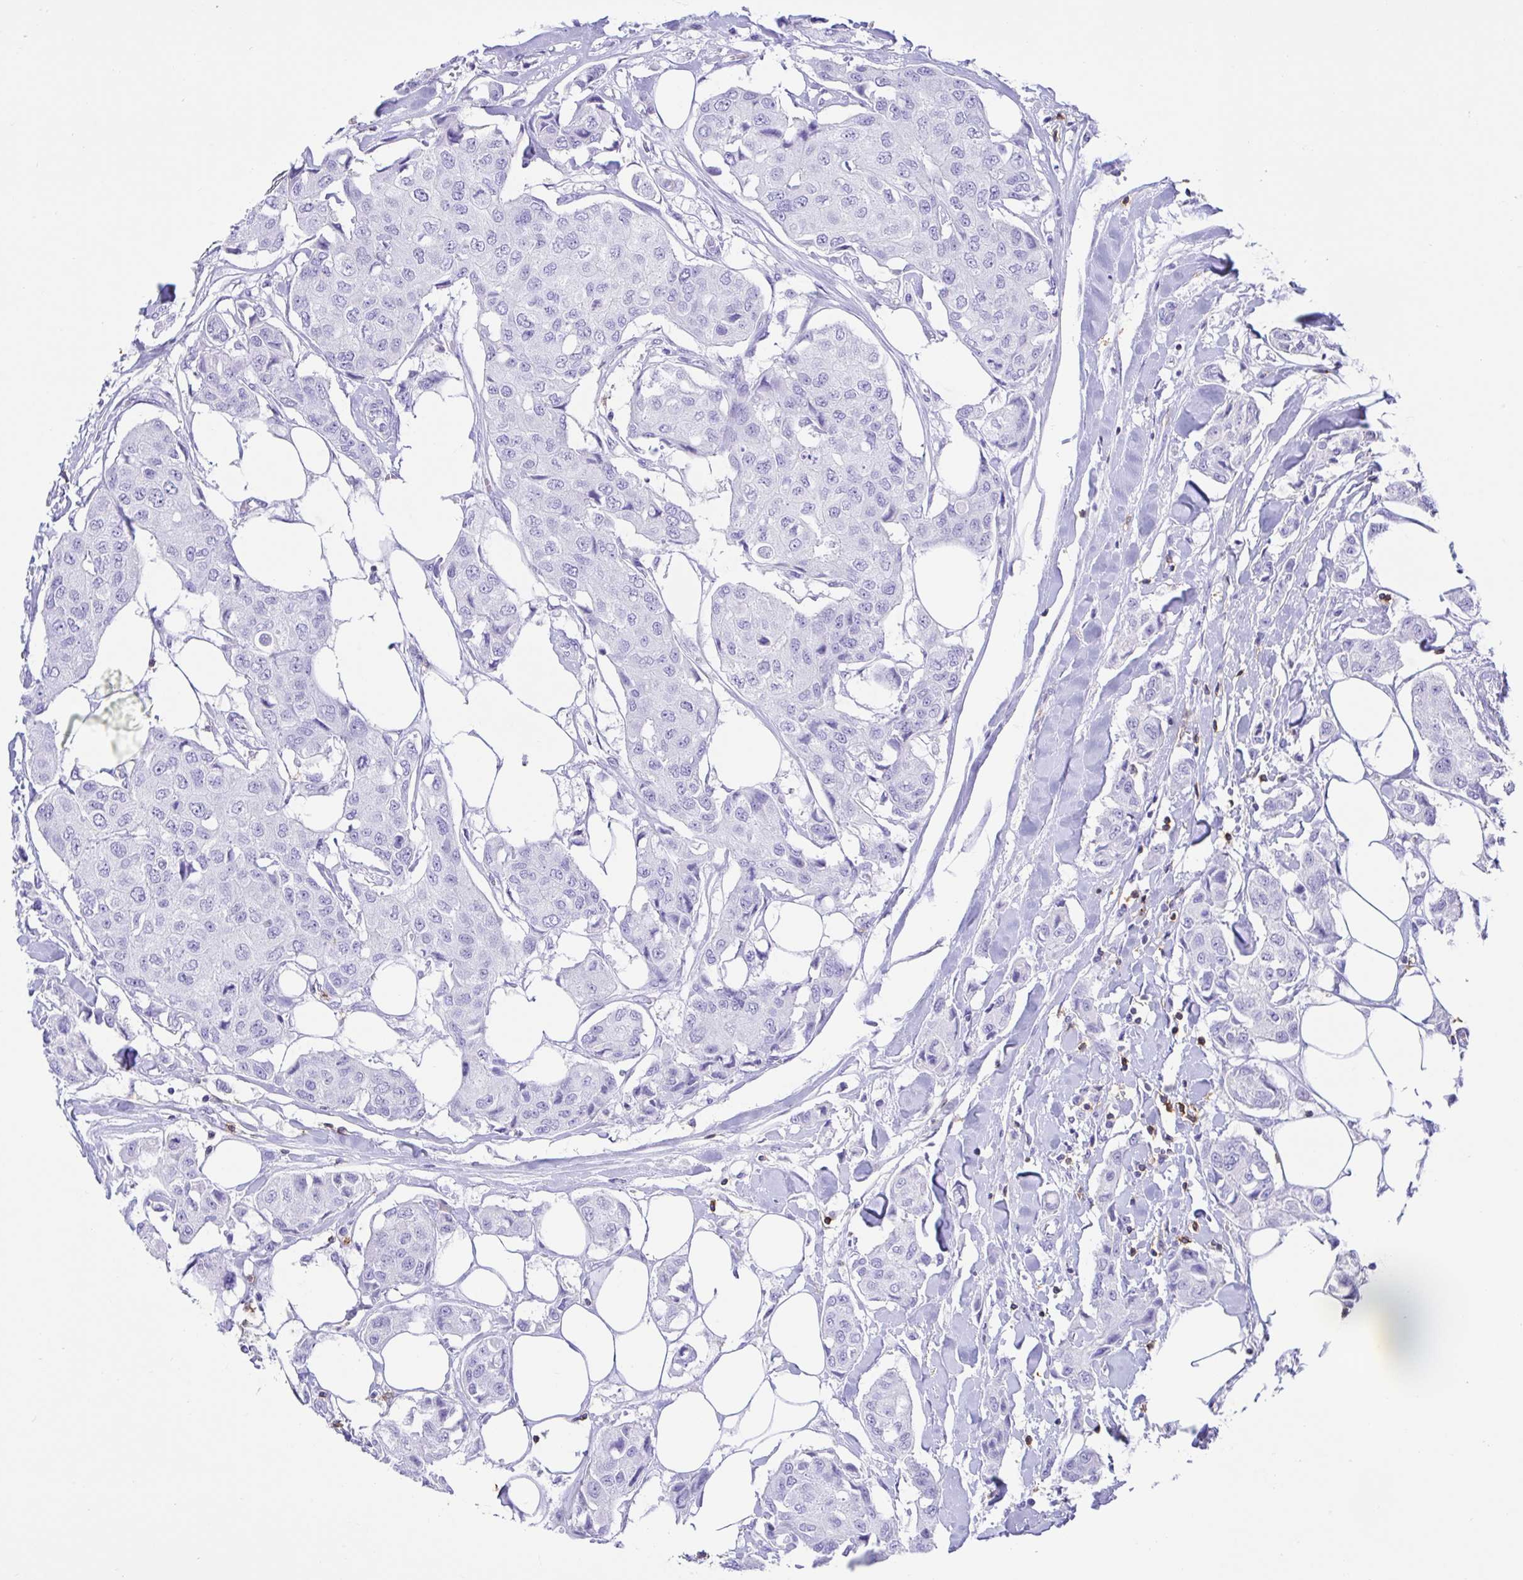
{"staining": {"intensity": "negative", "quantity": "none", "location": "none"}, "tissue": "breast cancer", "cell_type": "Tumor cells", "image_type": "cancer", "snomed": [{"axis": "morphology", "description": "Duct carcinoma"}, {"axis": "topography", "description": "Breast"}, {"axis": "topography", "description": "Lymph node"}], "caption": "Immunohistochemistry (IHC) image of breast infiltrating ductal carcinoma stained for a protein (brown), which demonstrates no staining in tumor cells.", "gene": "CD5", "patient": {"sex": "female", "age": 80}}